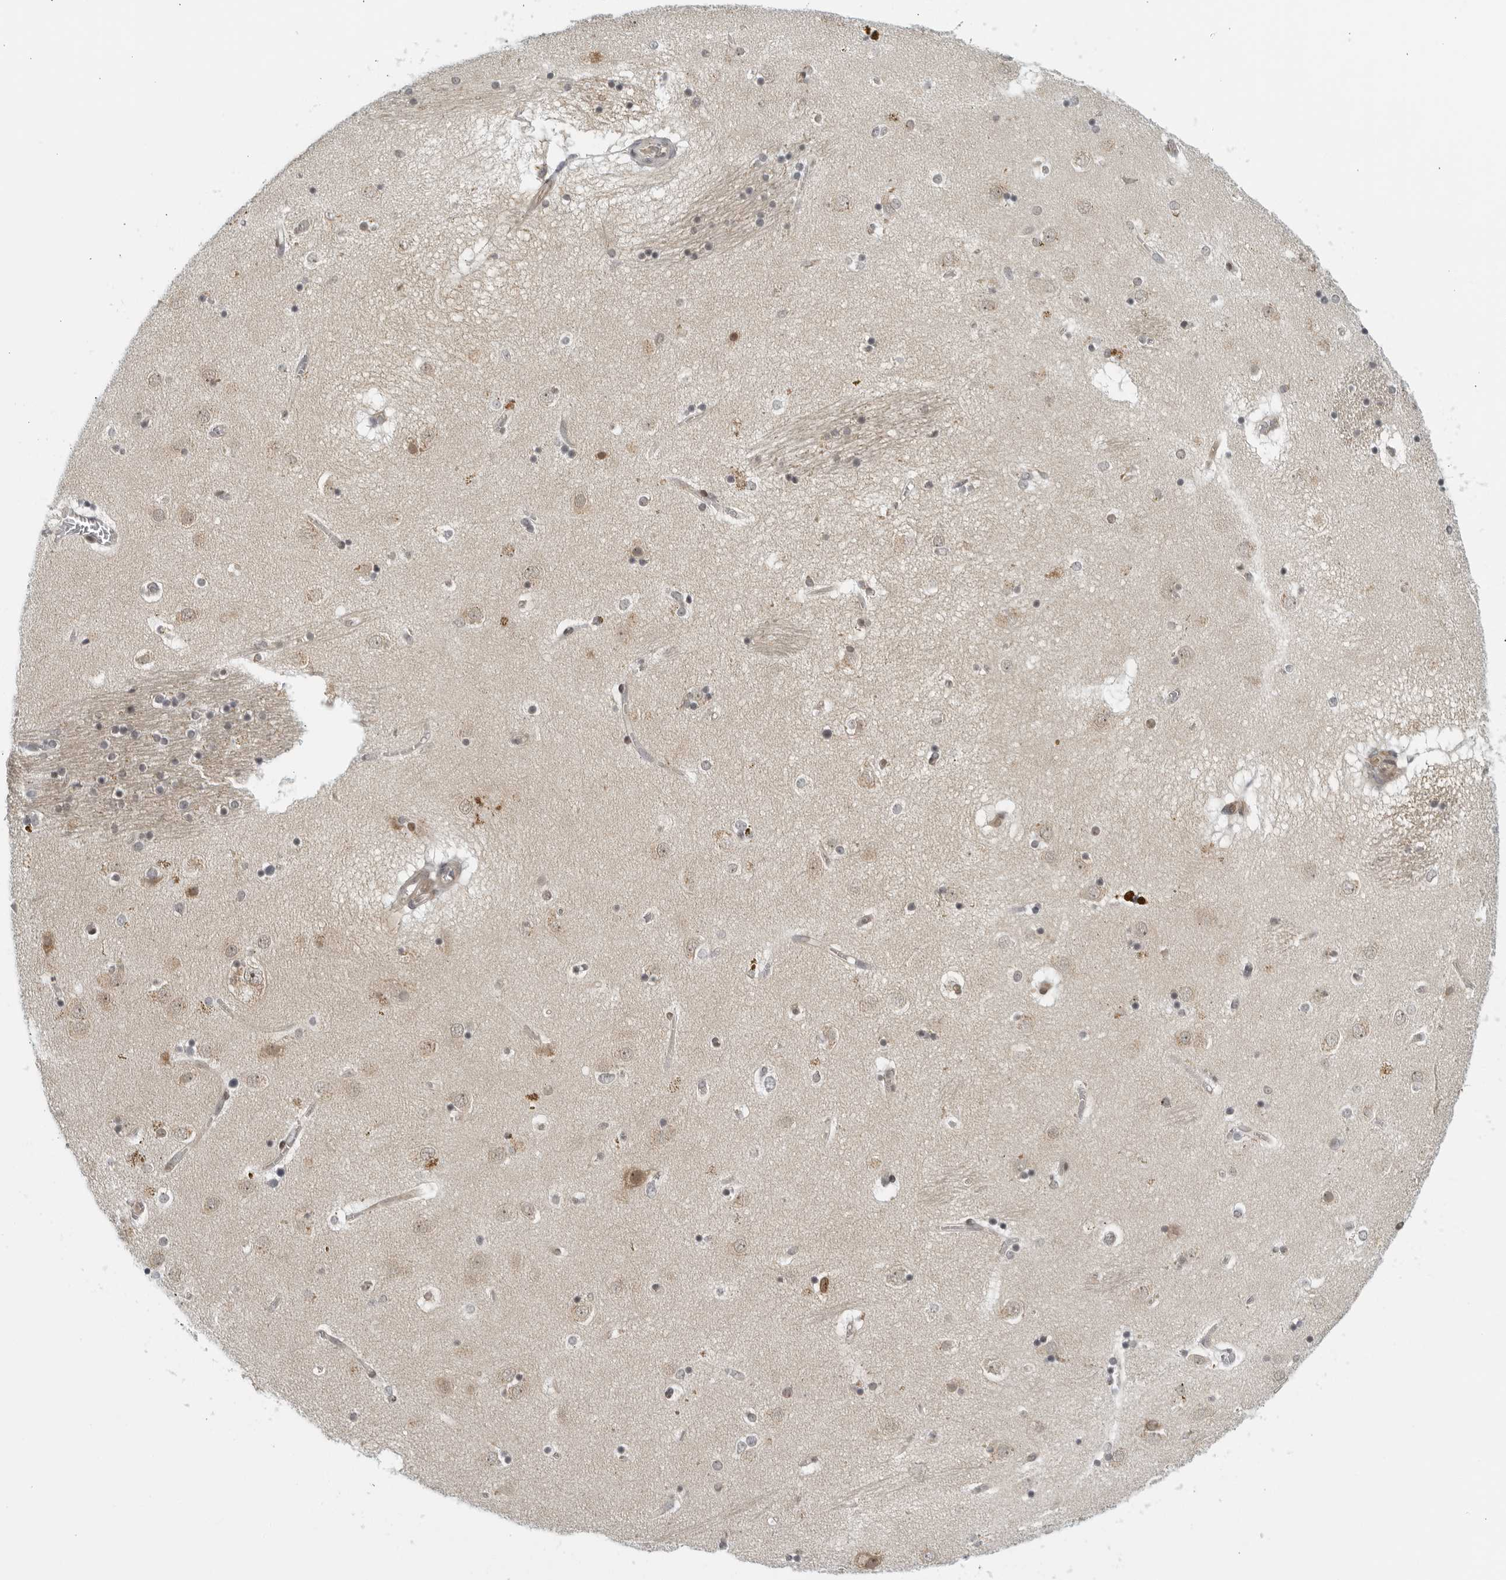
{"staining": {"intensity": "negative", "quantity": "none", "location": "none"}, "tissue": "caudate", "cell_type": "Glial cells", "image_type": "normal", "snomed": [{"axis": "morphology", "description": "Normal tissue, NOS"}, {"axis": "topography", "description": "Lateral ventricle wall"}], "caption": "DAB (3,3'-diaminobenzidine) immunohistochemical staining of normal caudate shows no significant positivity in glial cells. (DAB IHC with hematoxylin counter stain).", "gene": "RC3H1", "patient": {"sex": "male", "age": 70}}